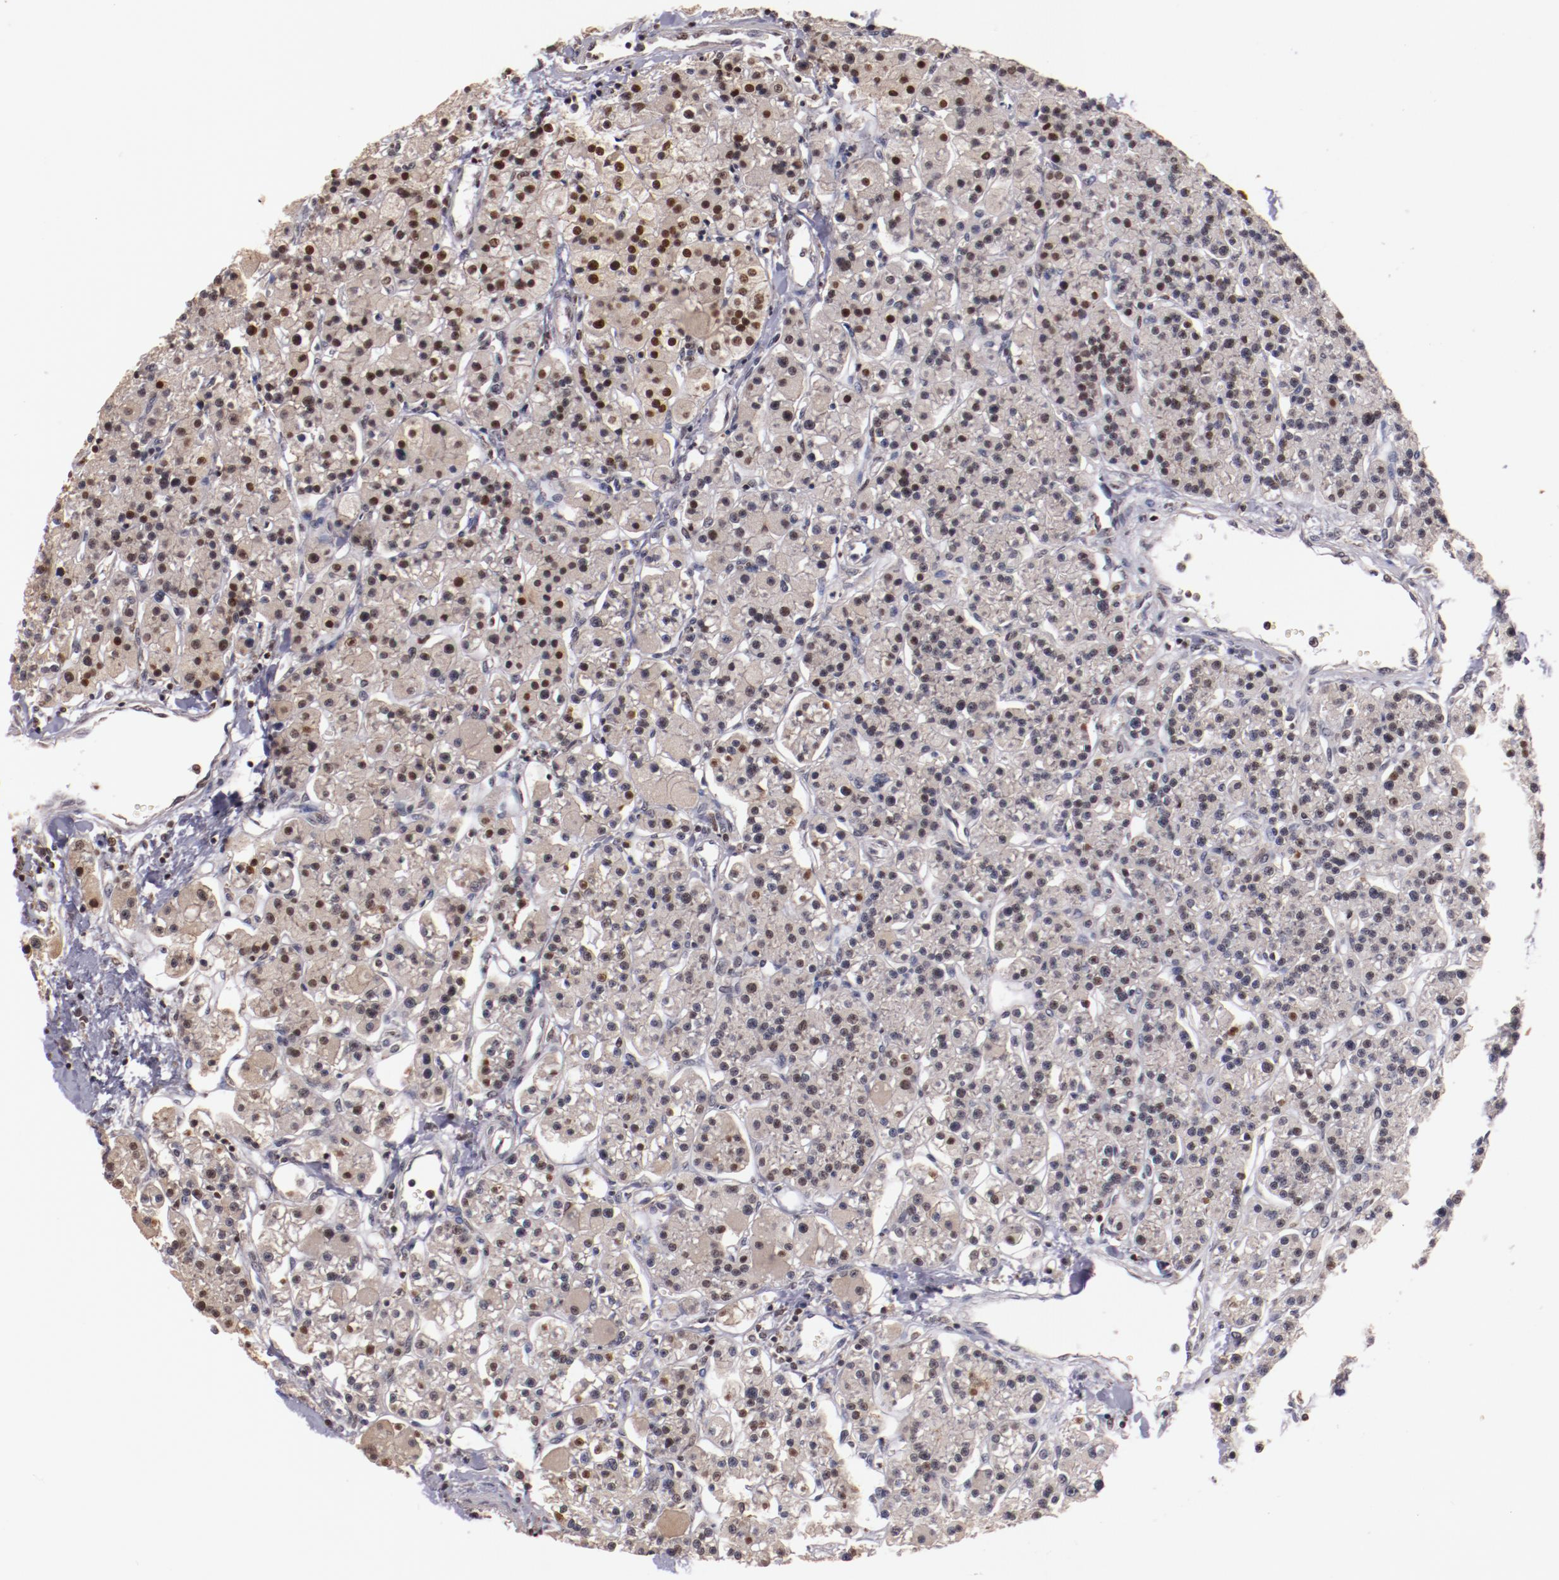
{"staining": {"intensity": "moderate", "quantity": ">75%", "location": "nuclear"}, "tissue": "parathyroid gland", "cell_type": "Glandular cells", "image_type": "normal", "snomed": [{"axis": "morphology", "description": "Normal tissue, NOS"}, {"axis": "topography", "description": "Parathyroid gland"}], "caption": "The immunohistochemical stain labels moderate nuclear staining in glandular cells of unremarkable parathyroid gland.", "gene": "STAG2", "patient": {"sex": "female", "age": 58}}